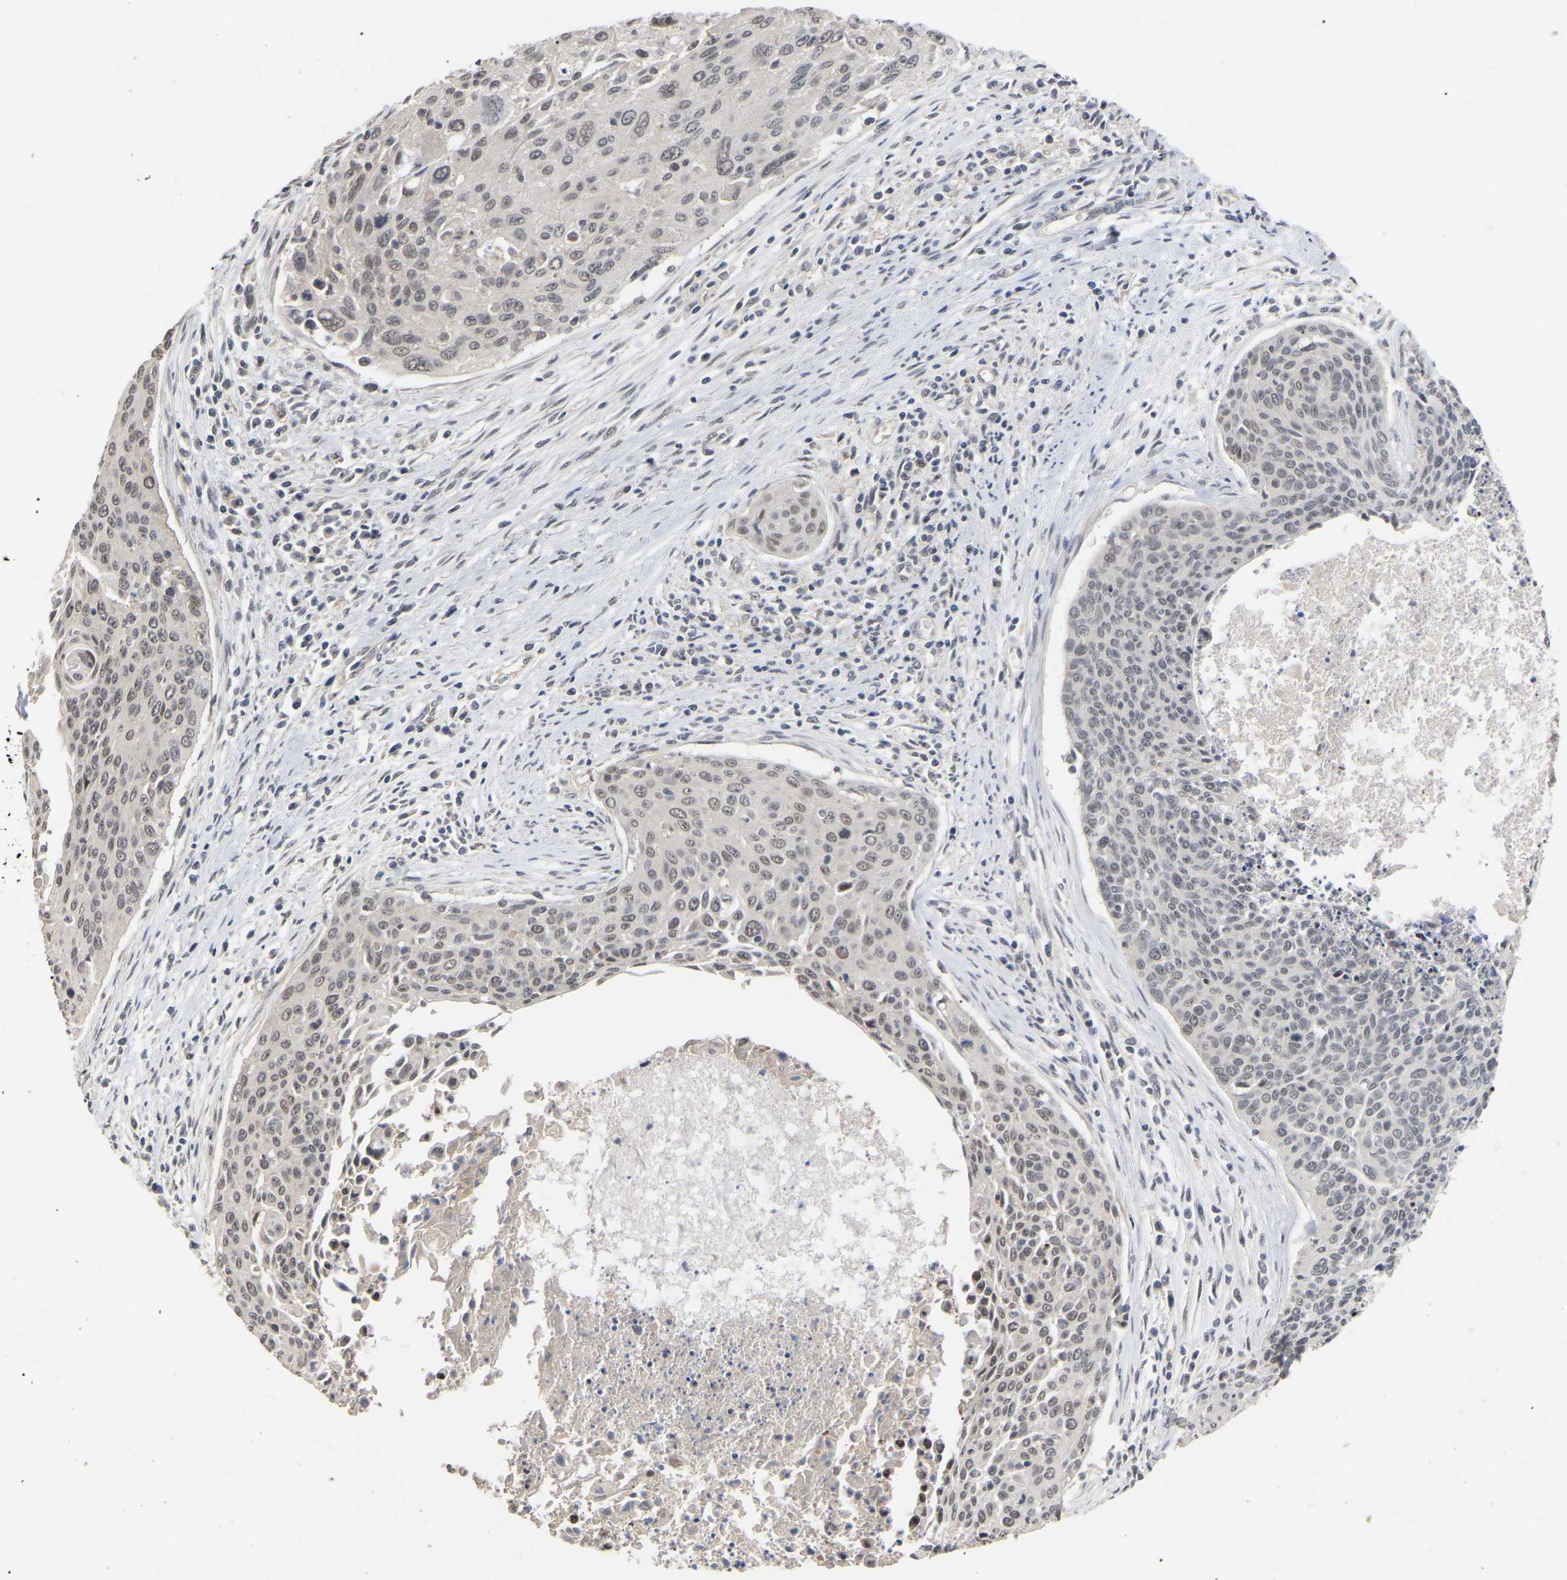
{"staining": {"intensity": "moderate", "quantity": "25%-75%", "location": "nuclear"}, "tissue": "cervical cancer", "cell_type": "Tumor cells", "image_type": "cancer", "snomed": [{"axis": "morphology", "description": "Squamous cell carcinoma, NOS"}, {"axis": "topography", "description": "Cervix"}], "caption": "A brown stain shows moderate nuclear positivity of a protein in cervical cancer (squamous cell carcinoma) tumor cells.", "gene": "JAZF1", "patient": {"sex": "female", "age": 55}}